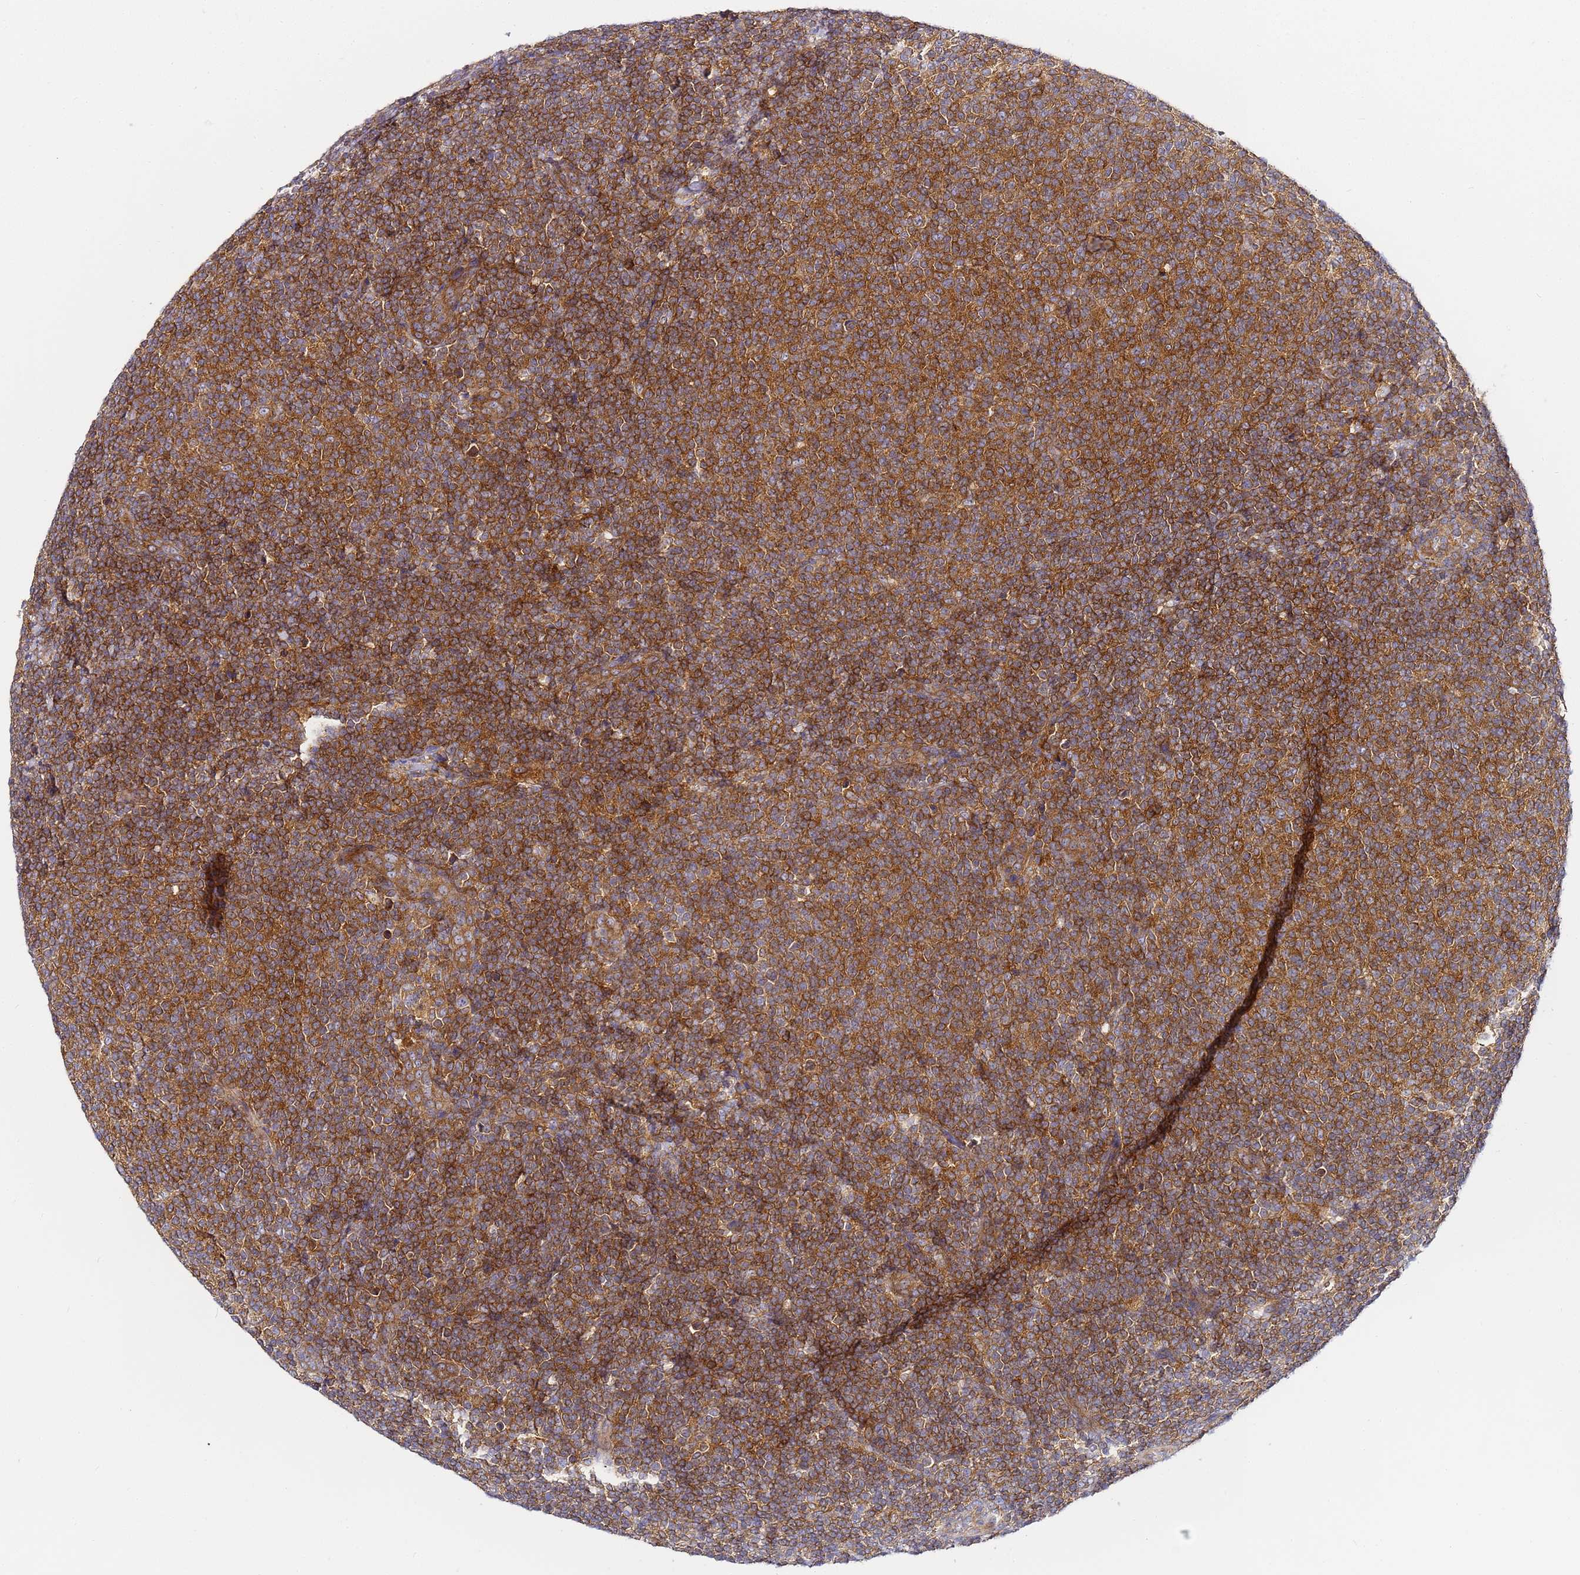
{"staining": {"intensity": "strong", "quantity": ">75%", "location": "cytoplasmic/membranous"}, "tissue": "lymphoma", "cell_type": "Tumor cells", "image_type": "cancer", "snomed": [{"axis": "morphology", "description": "Malignant lymphoma, non-Hodgkin's type, Low grade"}, {"axis": "topography", "description": "Lymph node"}], "caption": "High-magnification brightfield microscopy of low-grade malignant lymphoma, non-Hodgkin's type stained with DAB (3,3'-diaminobenzidine) (brown) and counterstained with hematoxylin (blue). tumor cells exhibit strong cytoplasmic/membranous staining is appreciated in approximately>75% of cells.", "gene": "CHM", "patient": {"sex": "male", "age": 66}}